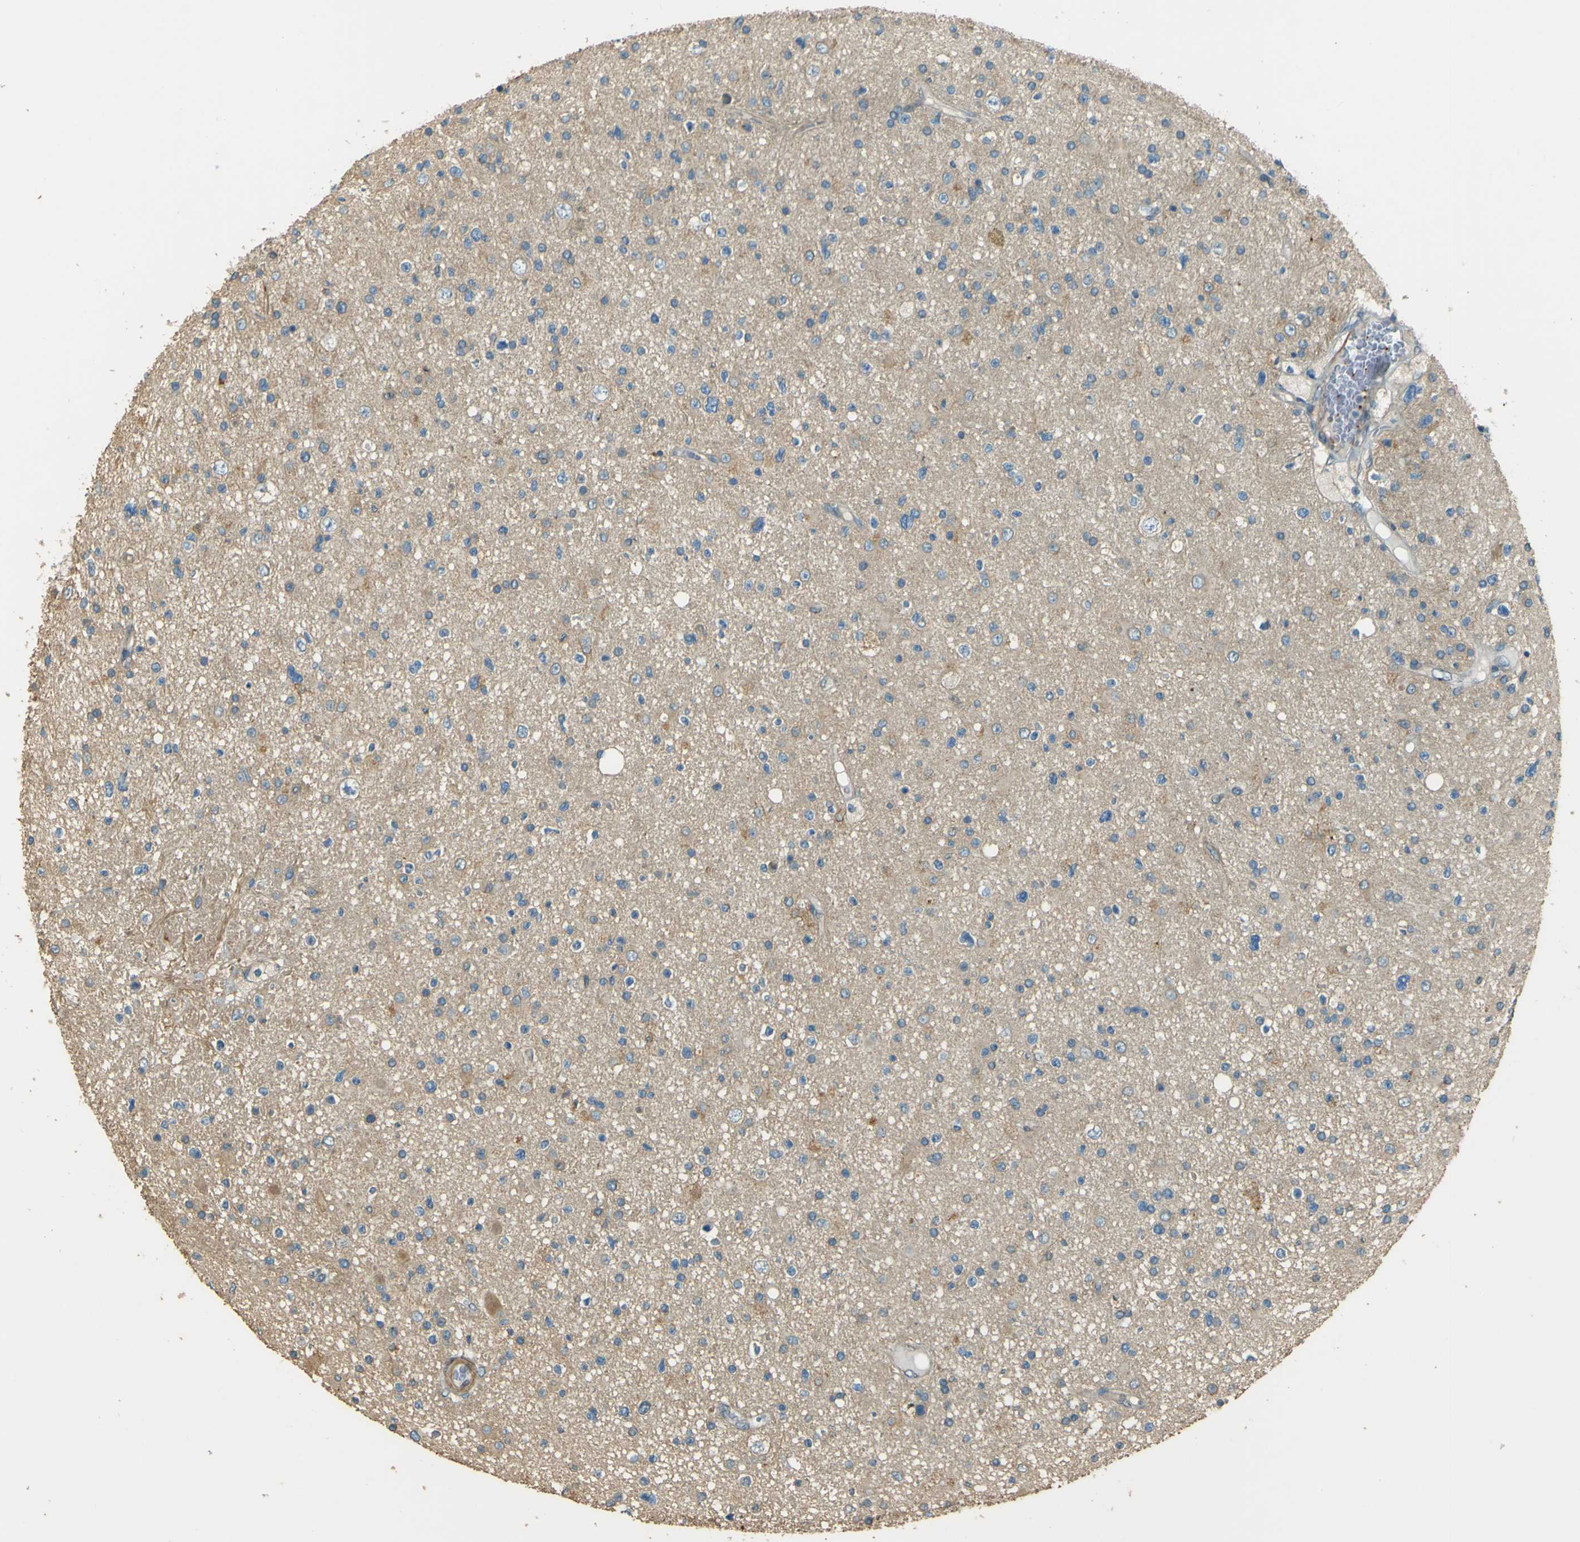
{"staining": {"intensity": "weak", "quantity": "25%-75%", "location": "cytoplasmic/membranous"}, "tissue": "glioma", "cell_type": "Tumor cells", "image_type": "cancer", "snomed": [{"axis": "morphology", "description": "Glioma, malignant, High grade"}, {"axis": "topography", "description": "Brain"}], "caption": "Weak cytoplasmic/membranous staining is identified in approximately 25%-75% of tumor cells in glioma.", "gene": "NEXN", "patient": {"sex": "male", "age": 33}}